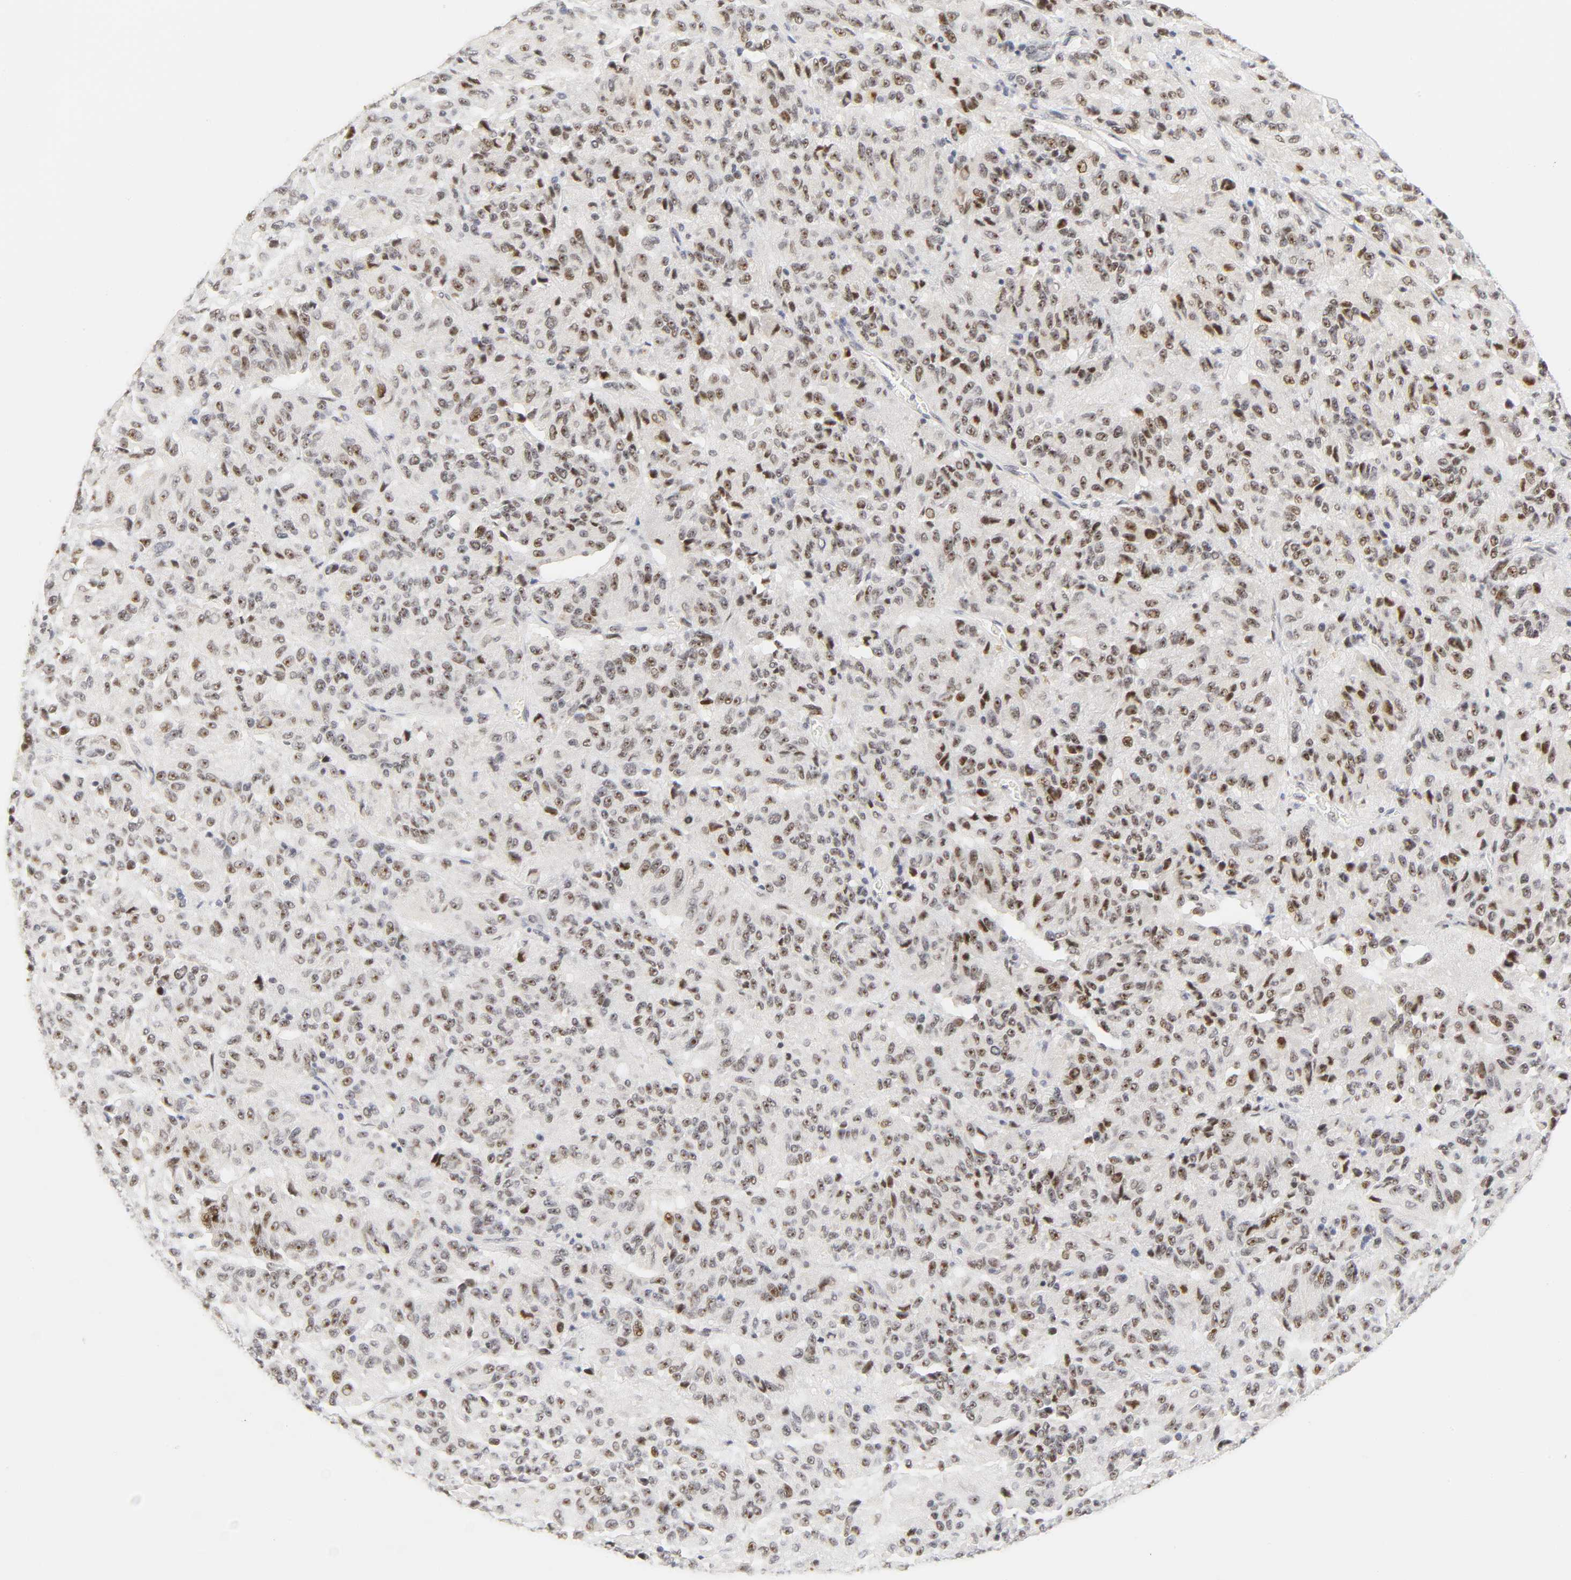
{"staining": {"intensity": "moderate", "quantity": "25%-75%", "location": "nuclear"}, "tissue": "melanoma", "cell_type": "Tumor cells", "image_type": "cancer", "snomed": [{"axis": "morphology", "description": "Malignant melanoma, Metastatic site"}, {"axis": "topography", "description": "Lung"}], "caption": "Protein staining of melanoma tissue reveals moderate nuclear positivity in about 25%-75% of tumor cells.", "gene": "MNAT1", "patient": {"sex": "male", "age": 64}}